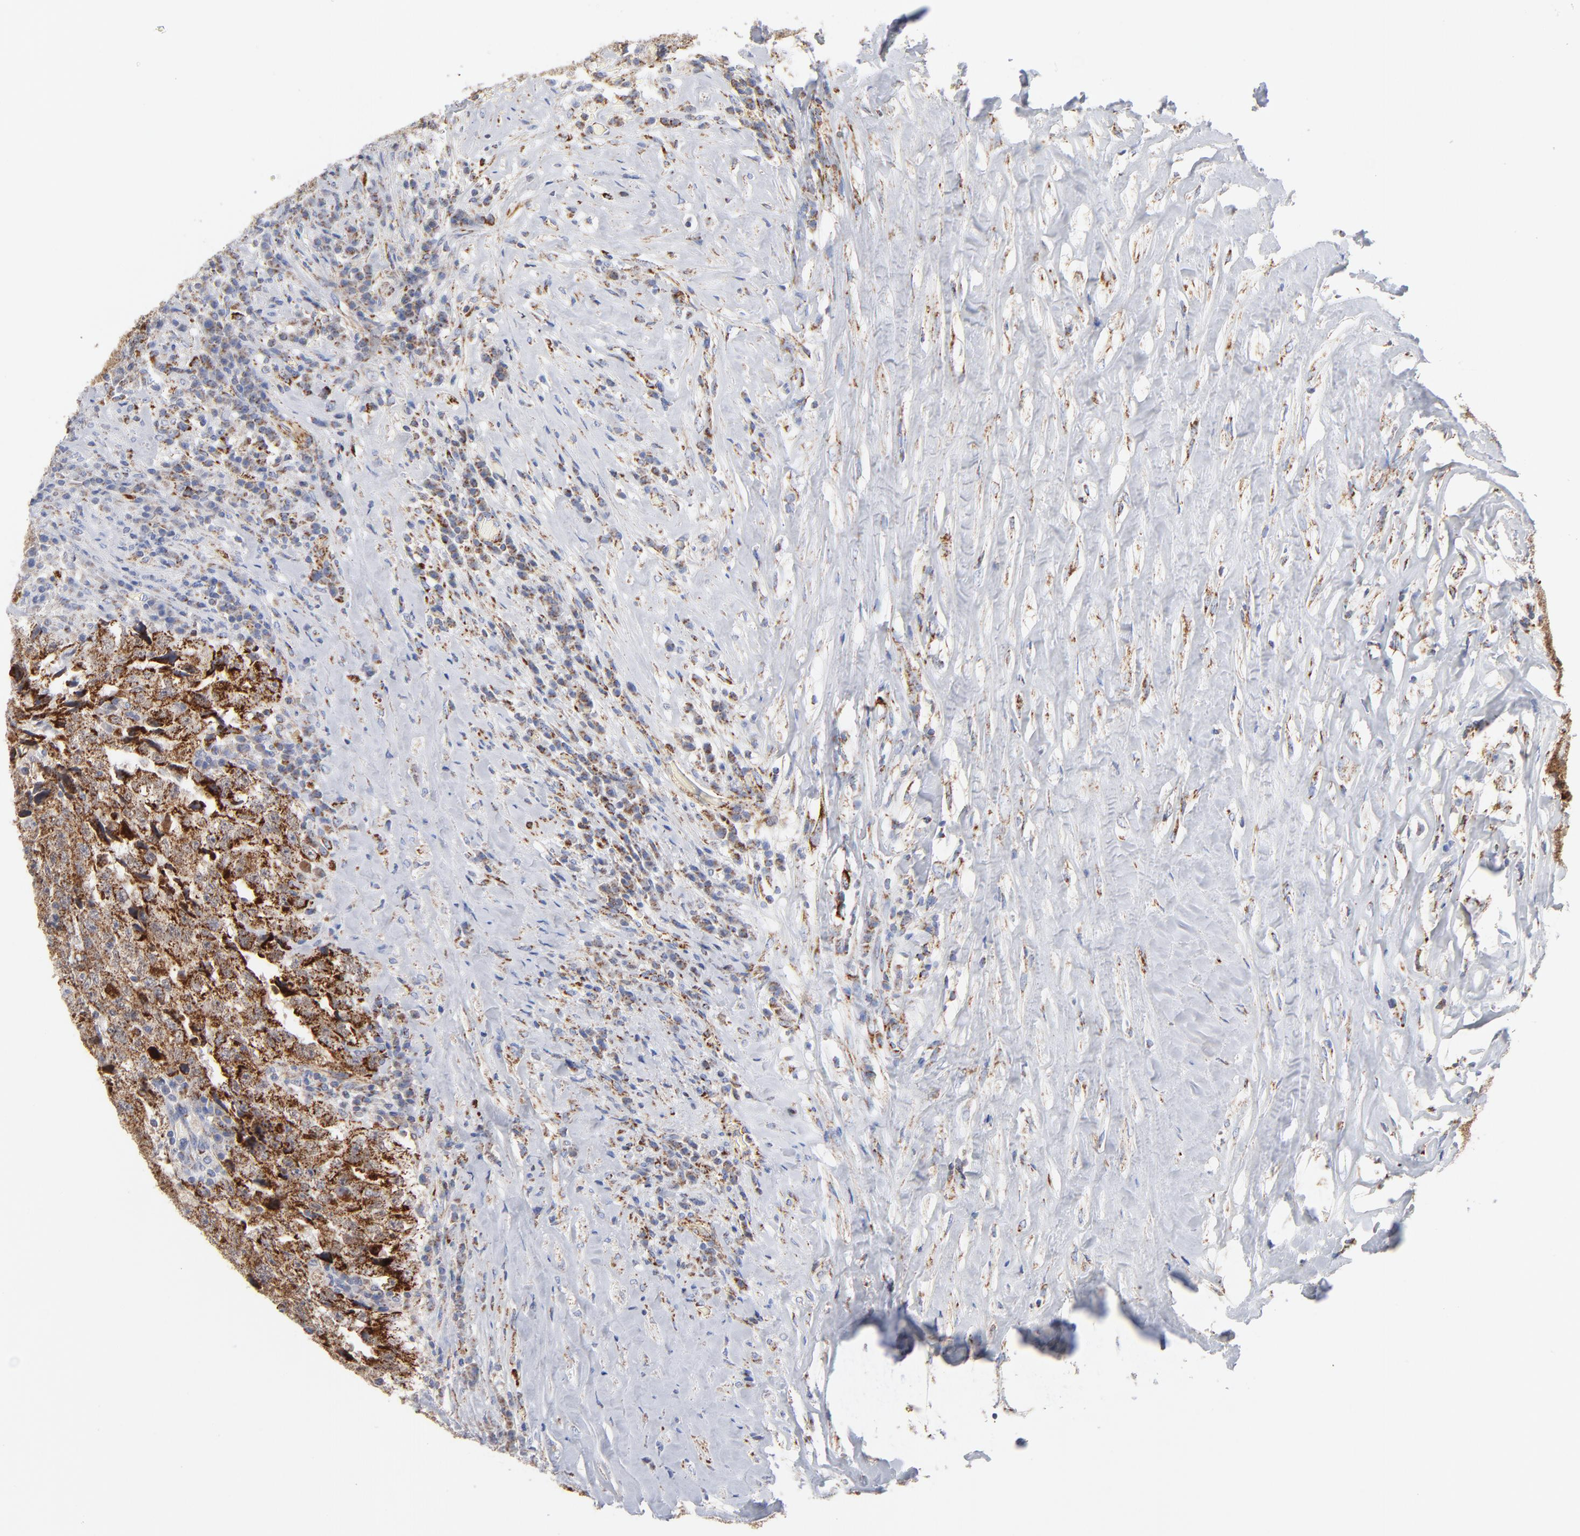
{"staining": {"intensity": "strong", "quantity": ">75%", "location": "cytoplasmic/membranous"}, "tissue": "testis cancer", "cell_type": "Tumor cells", "image_type": "cancer", "snomed": [{"axis": "morphology", "description": "Necrosis, NOS"}, {"axis": "morphology", "description": "Carcinoma, Embryonal, NOS"}, {"axis": "topography", "description": "Testis"}], "caption": "DAB (3,3'-diaminobenzidine) immunohistochemical staining of embryonal carcinoma (testis) displays strong cytoplasmic/membranous protein expression in about >75% of tumor cells.", "gene": "DIABLO", "patient": {"sex": "male", "age": 19}}